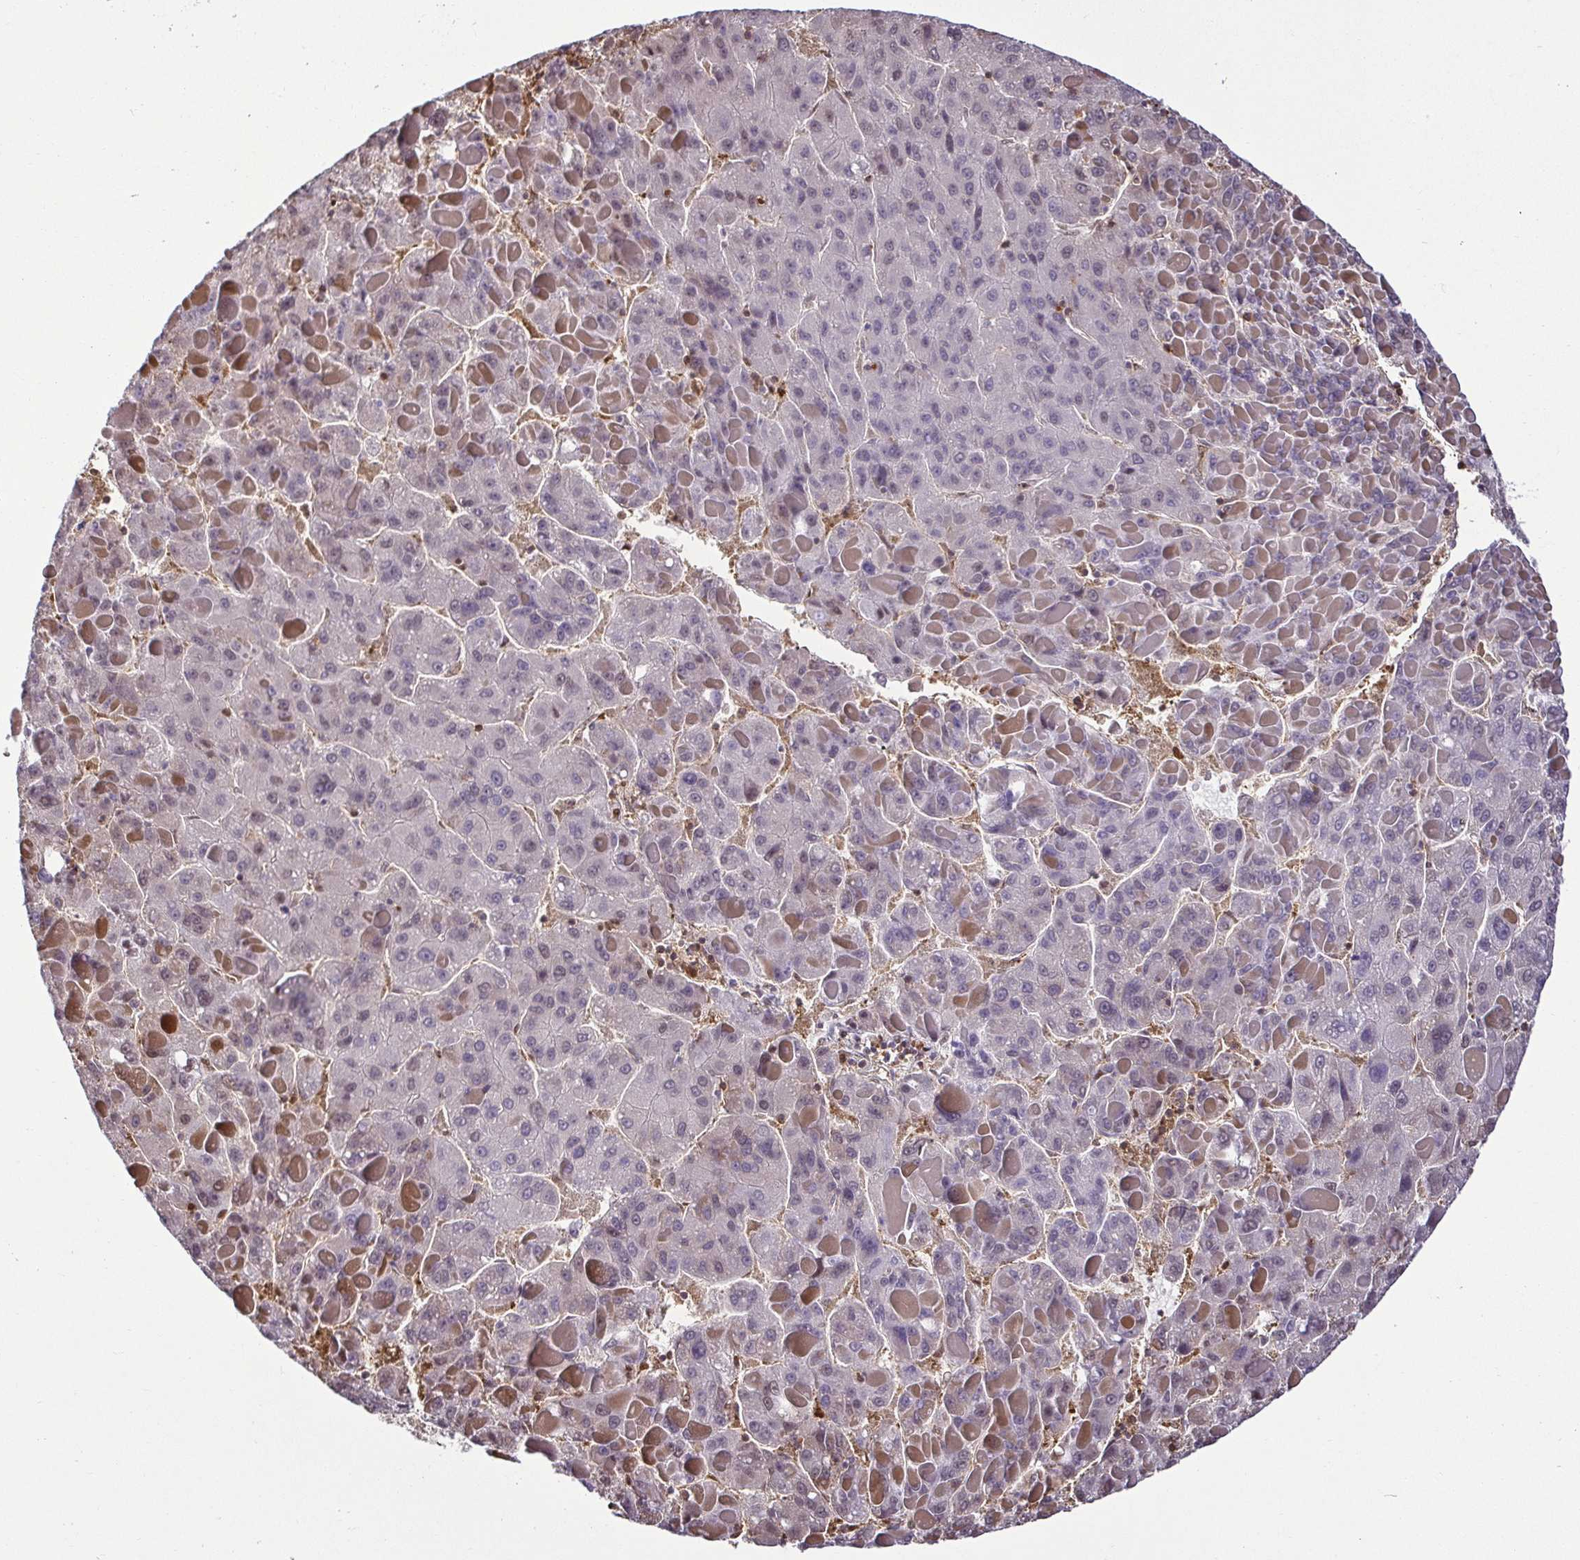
{"staining": {"intensity": "negative", "quantity": "none", "location": "none"}, "tissue": "liver cancer", "cell_type": "Tumor cells", "image_type": "cancer", "snomed": [{"axis": "morphology", "description": "Carcinoma, Hepatocellular, NOS"}, {"axis": "topography", "description": "Liver"}], "caption": "Tumor cells are negative for brown protein staining in hepatocellular carcinoma (liver). (Stains: DAB immunohistochemistry with hematoxylin counter stain, Microscopy: brightfield microscopy at high magnification).", "gene": "PSMB9", "patient": {"sex": "female", "age": 82}}